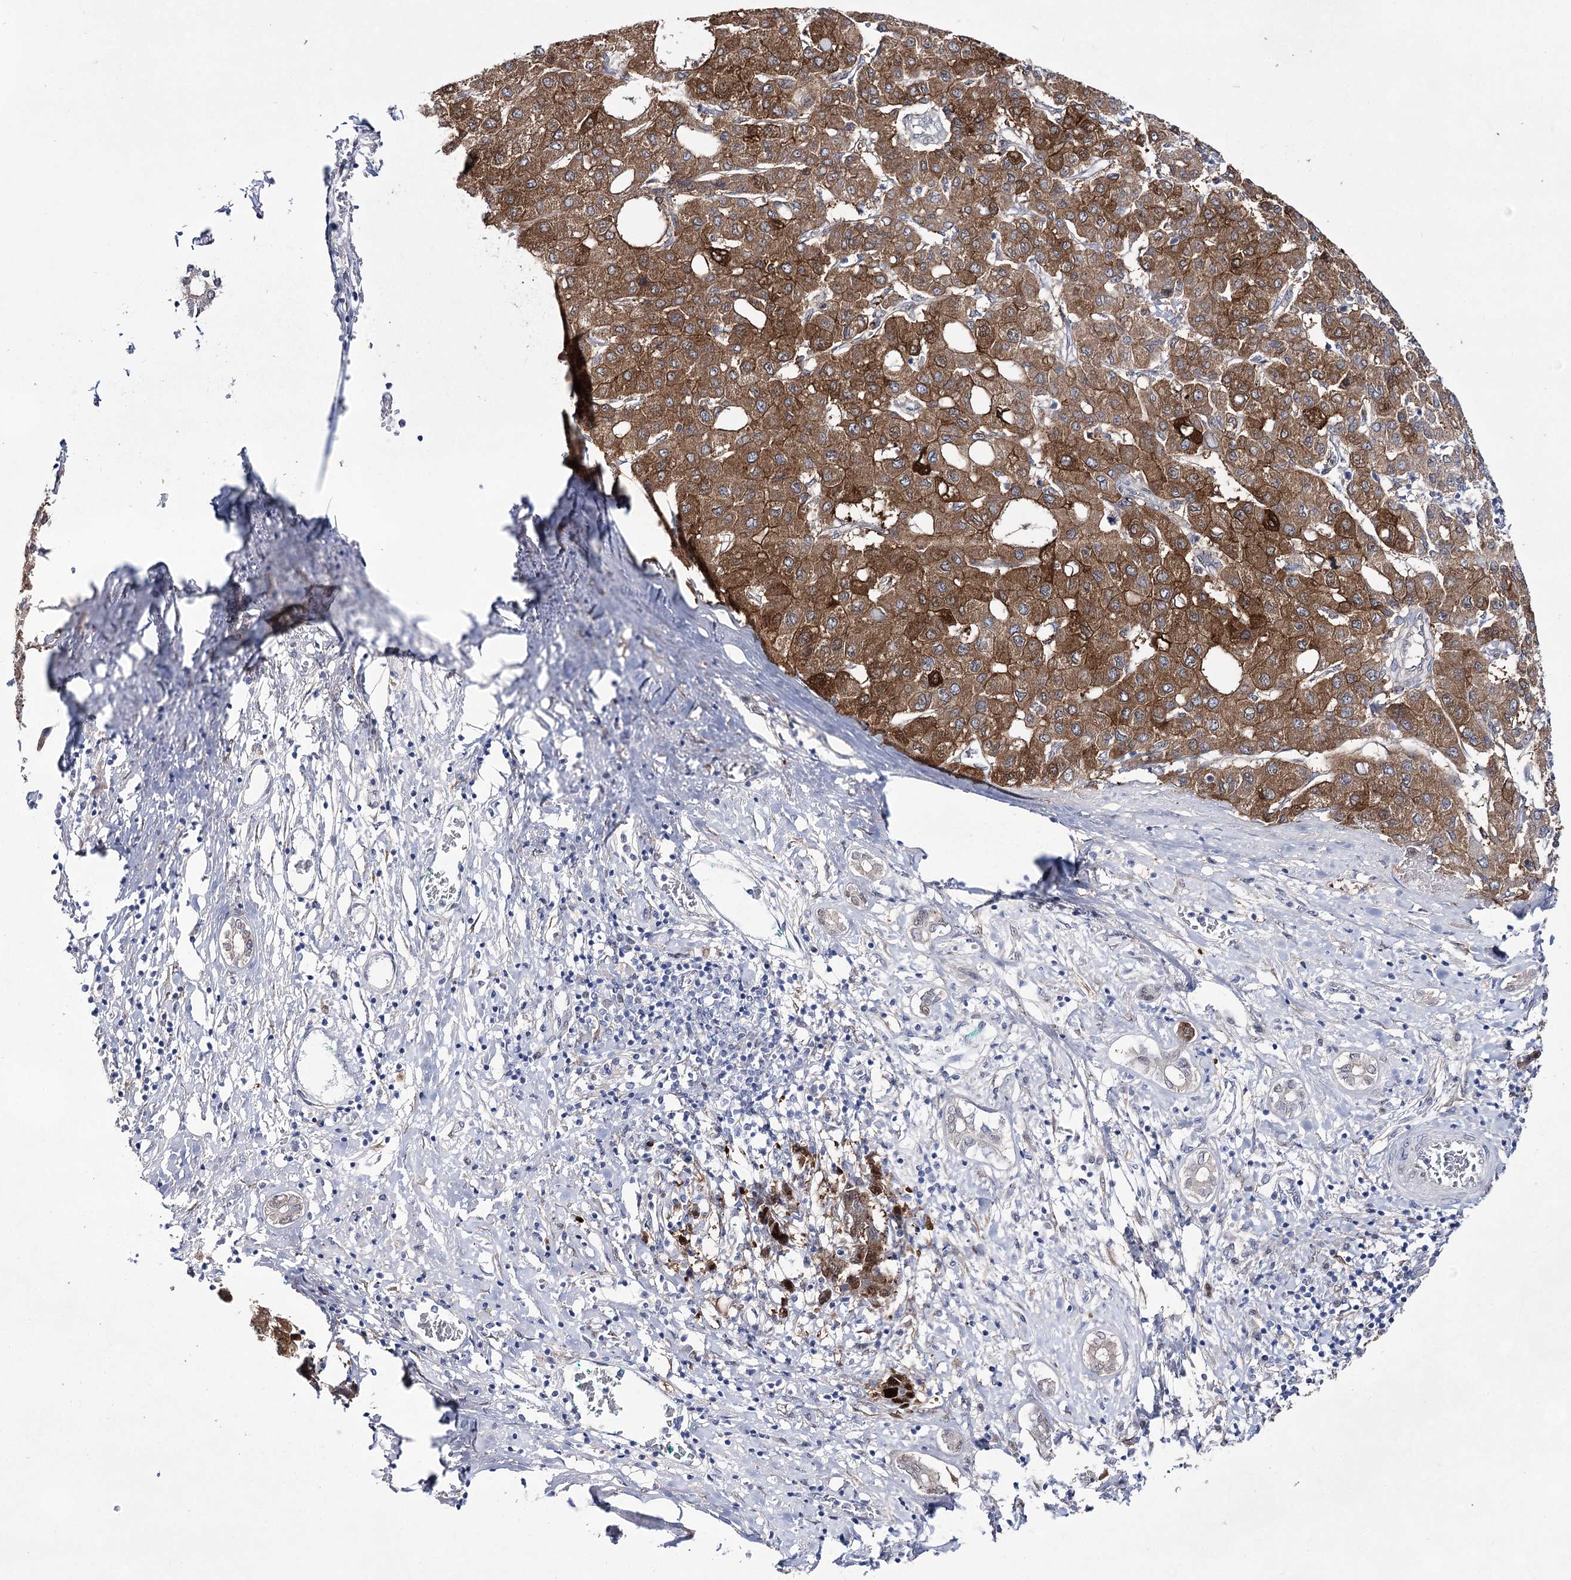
{"staining": {"intensity": "moderate", "quantity": ">75%", "location": "cytoplasmic/membranous"}, "tissue": "liver cancer", "cell_type": "Tumor cells", "image_type": "cancer", "snomed": [{"axis": "morphology", "description": "Carcinoma, Hepatocellular, NOS"}, {"axis": "topography", "description": "Liver"}], "caption": "Brown immunohistochemical staining in human liver cancer demonstrates moderate cytoplasmic/membranous staining in about >75% of tumor cells. (brown staining indicates protein expression, while blue staining denotes nuclei).", "gene": "UGDH", "patient": {"sex": "male", "age": 65}}